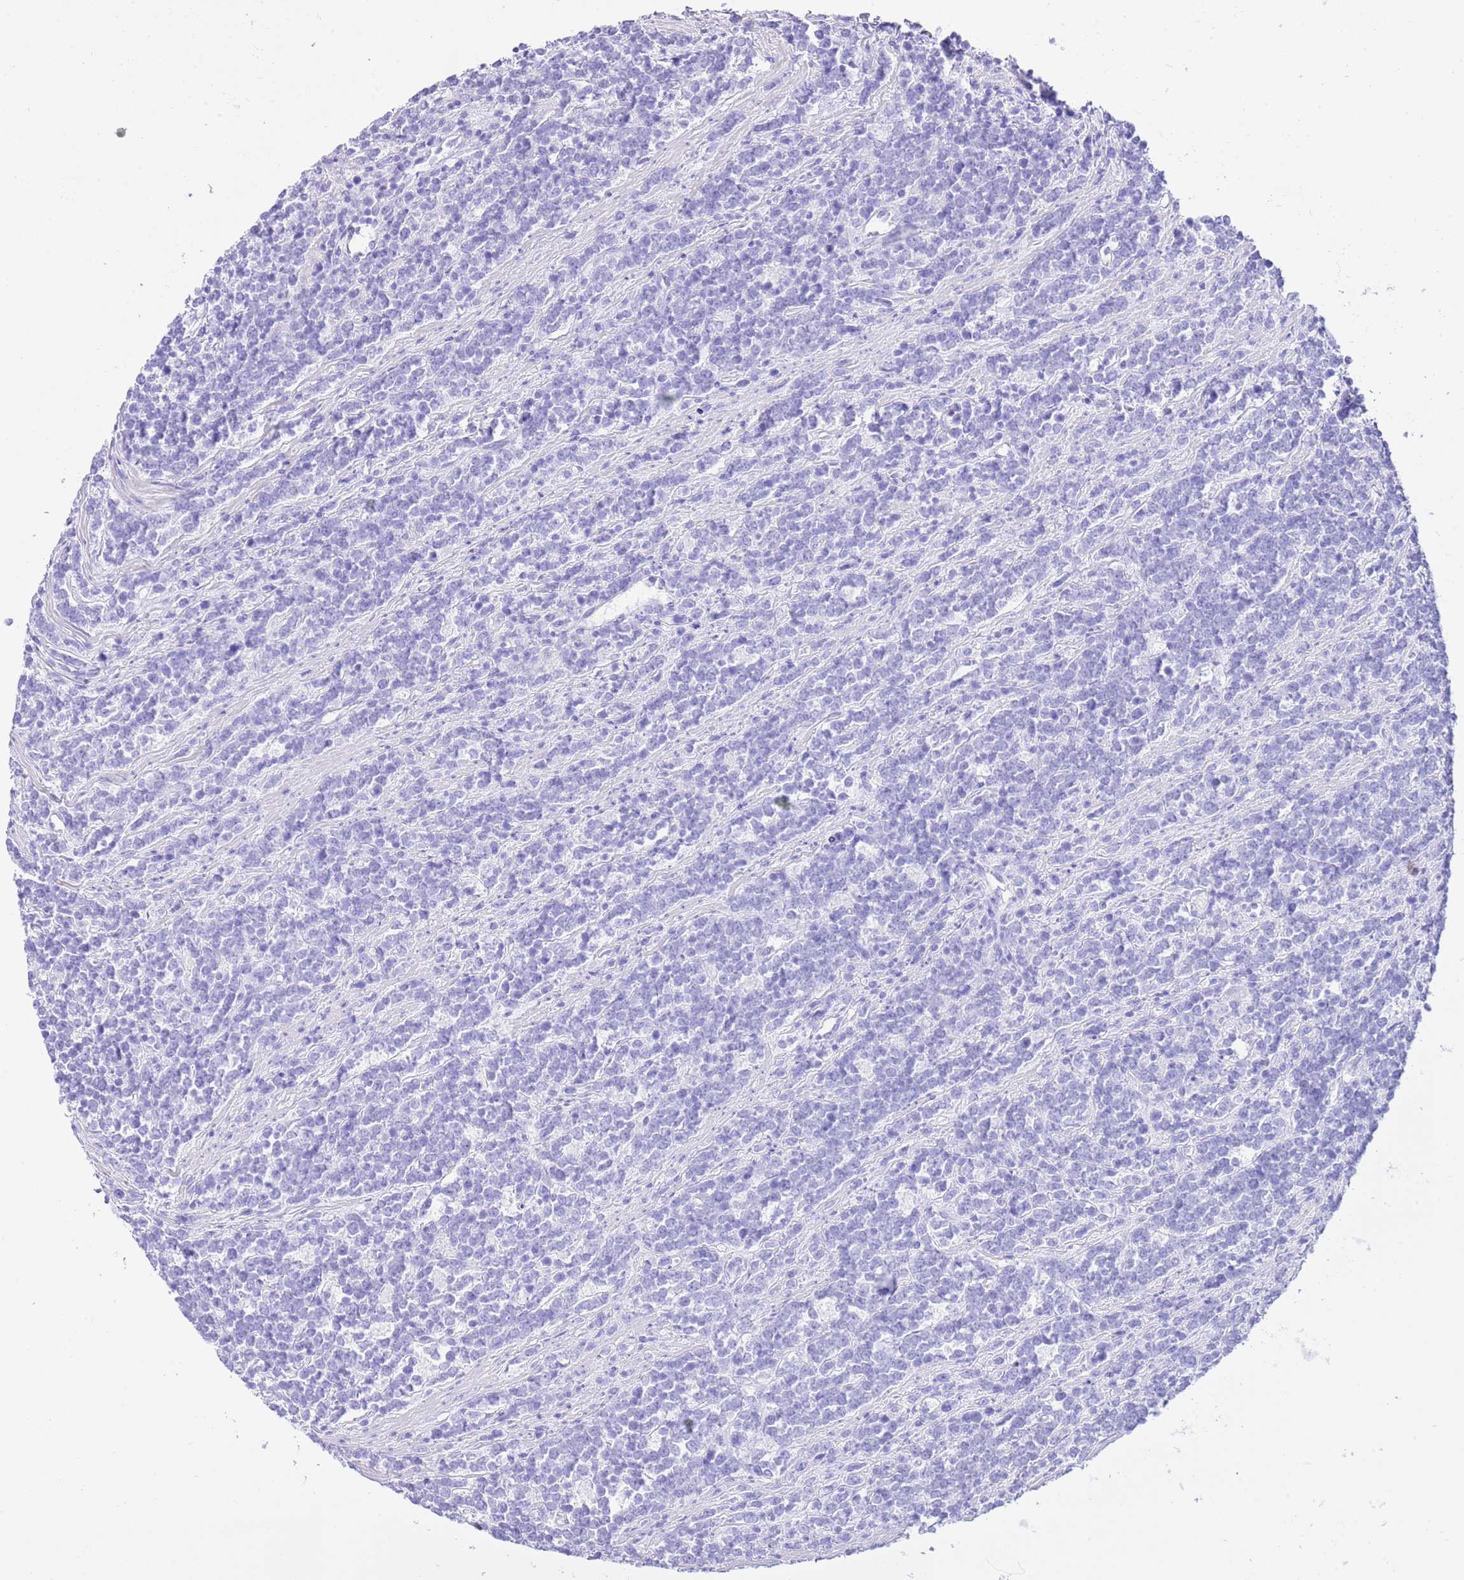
{"staining": {"intensity": "negative", "quantity": "none", "location": "none"}, "tissue": "lymphoma", "cell_type": "Tumor cells", "image_type": "cancer", "snomed": [{"axis": "morphology", "description": "Malignant lymphoma, non-Hodgkin's type, High grade"}, {"axis": "topography", "description": "Small intestine"}, {"axis": "topography", "description": "Colon"}], "caption": "There is no significant positivity in tumor cells of malignant lymphoma, non-Hodgkin's type (high-grade).", "gene": "KCNC1", "patient": {"sex": "male", "age": 8}}